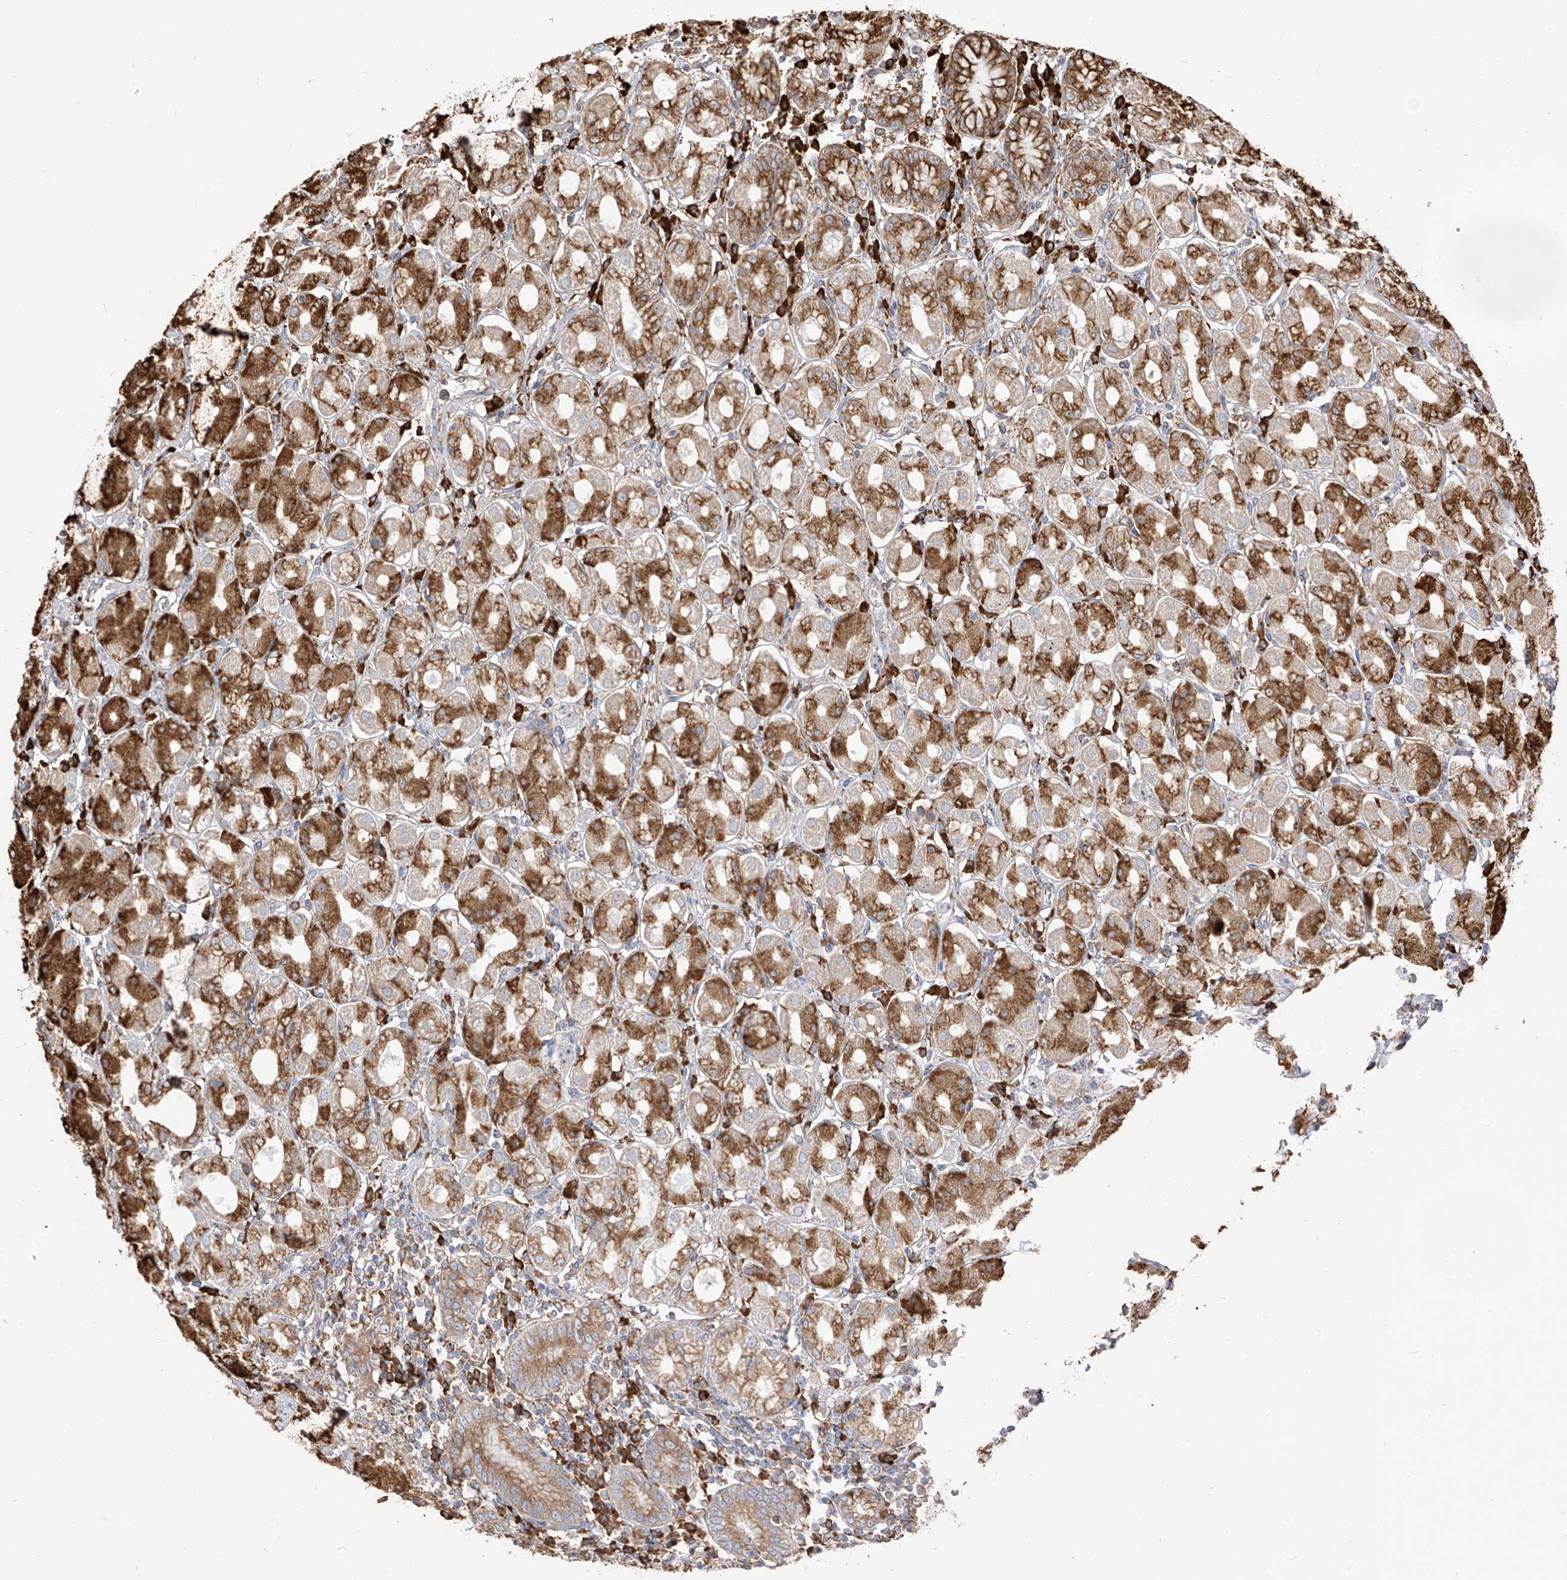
{"staining": {"intensity": "moderate", "quantity": "25%-75%", "location": "cytoplasmic/membranous"}, "tissue": "stomach", "cell_type": "Glandular cells", "image_type": "normal", "snomed": [{"axis": "morphology", "description": "Normal tissue, NOS"}, {"axis": "topography", "description": "Stomach"}, {"axis": "topography", "description": "Stomach, lower"}], "caption": "Protein staining of benign stomach displays moderate cytoplasmic/membranous staining in approximately 25%-75% of glandular cells. (DAB (3,3'-diaminobenzidine) = brown stain, brightfield microscopy at high magnification).", "gene": "PDIA6", "patient": {"sex": "female", "age": 56}}